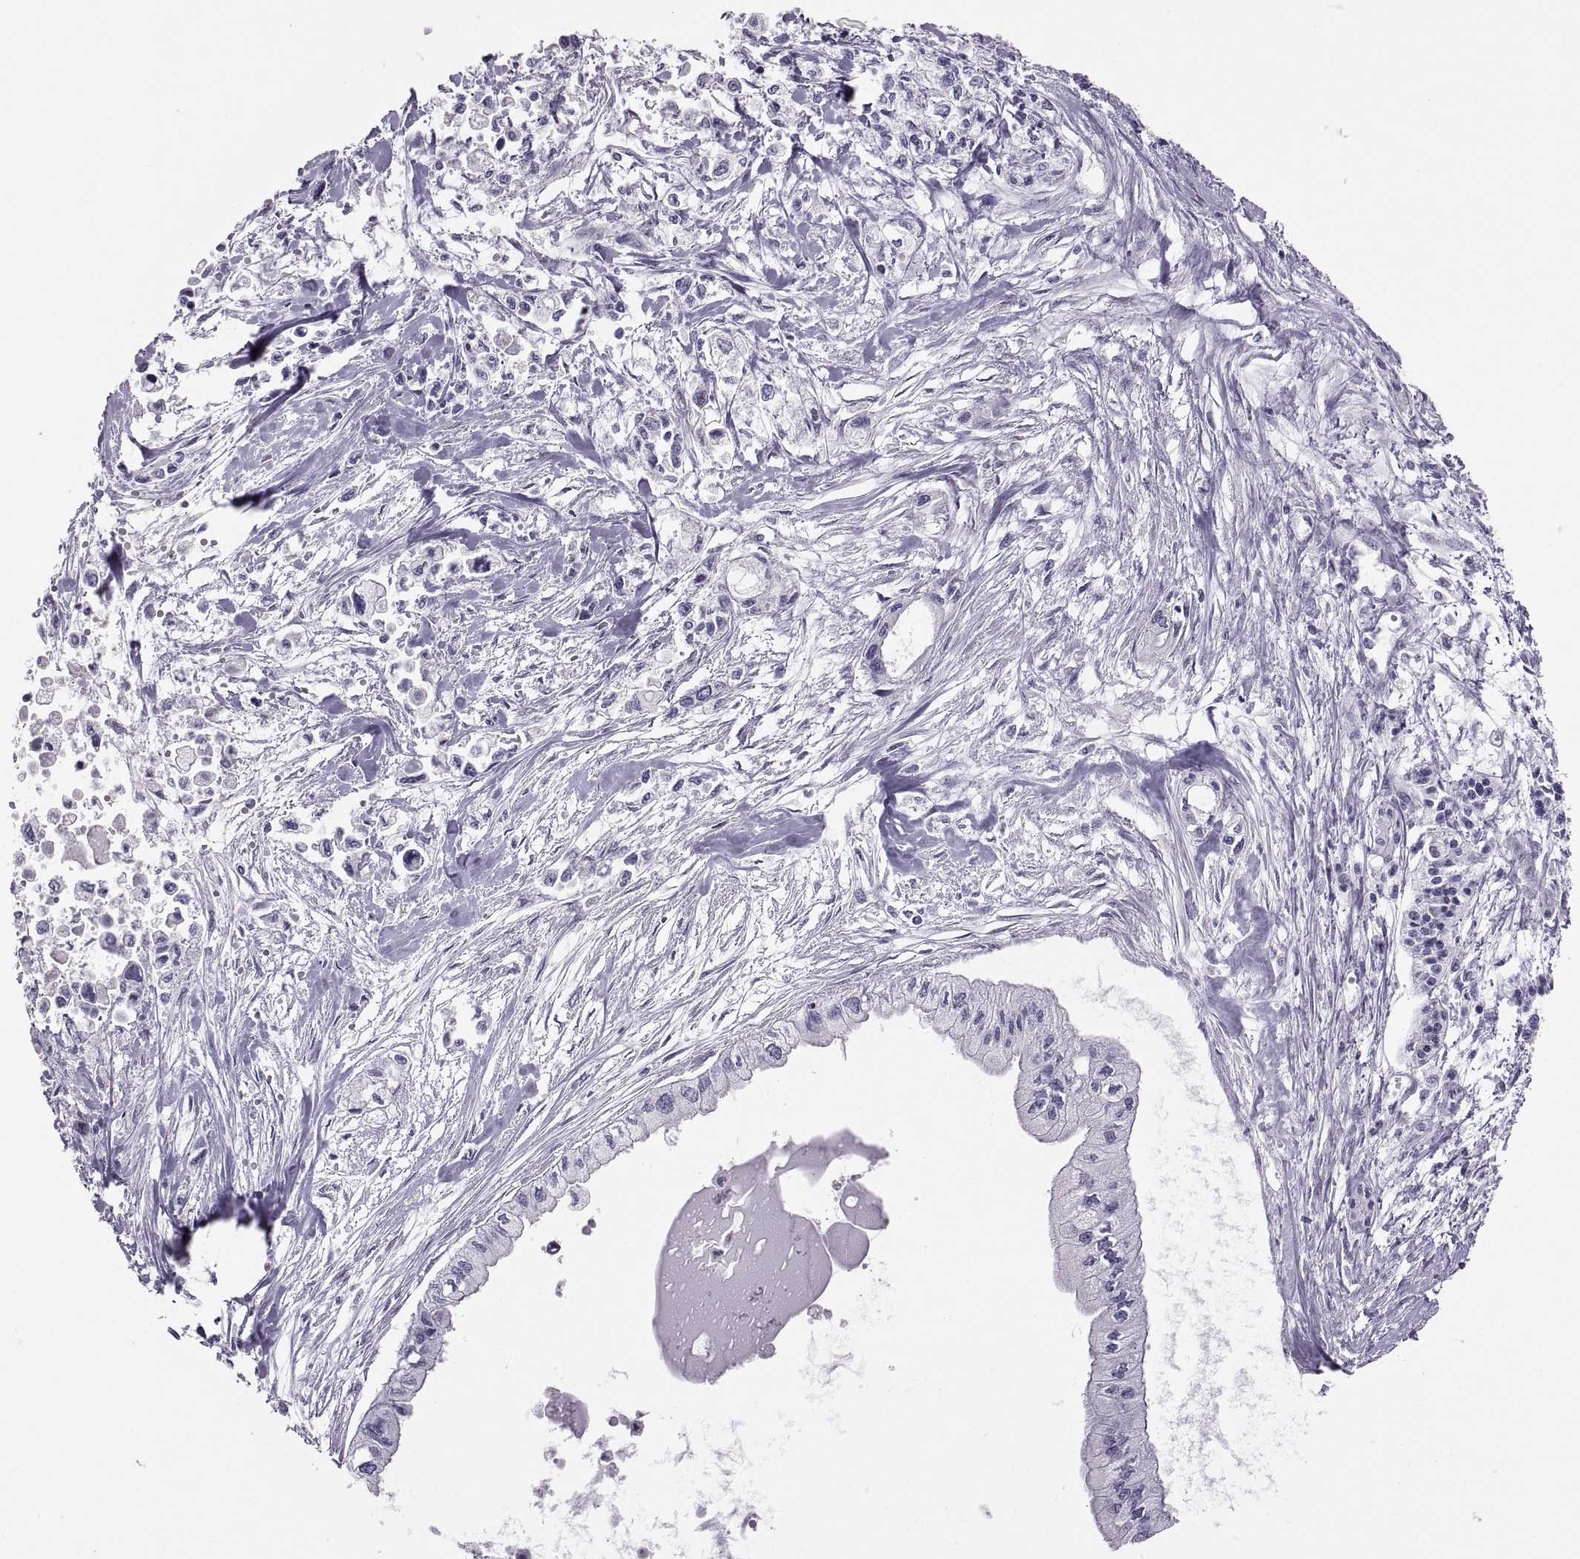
{"staining": {"intensity": "negative", "quantity": "none", "location": "none"}, "tissue": "pancreatic cancer", "cell_type": "Tumor cells", "image_type": "cancer", "snomed": [{"axis": "morphology", "description": "Adenocarcinoma, NOS"}, {"axis": "topography", "description": "Pancreas"}], "caption": "A histopathology image of human adenocarcinoma (pancreatic) is negative for staining in tumor cells.", "gene": "ADH6", "patient": {"sex": "female", "age": 61}}